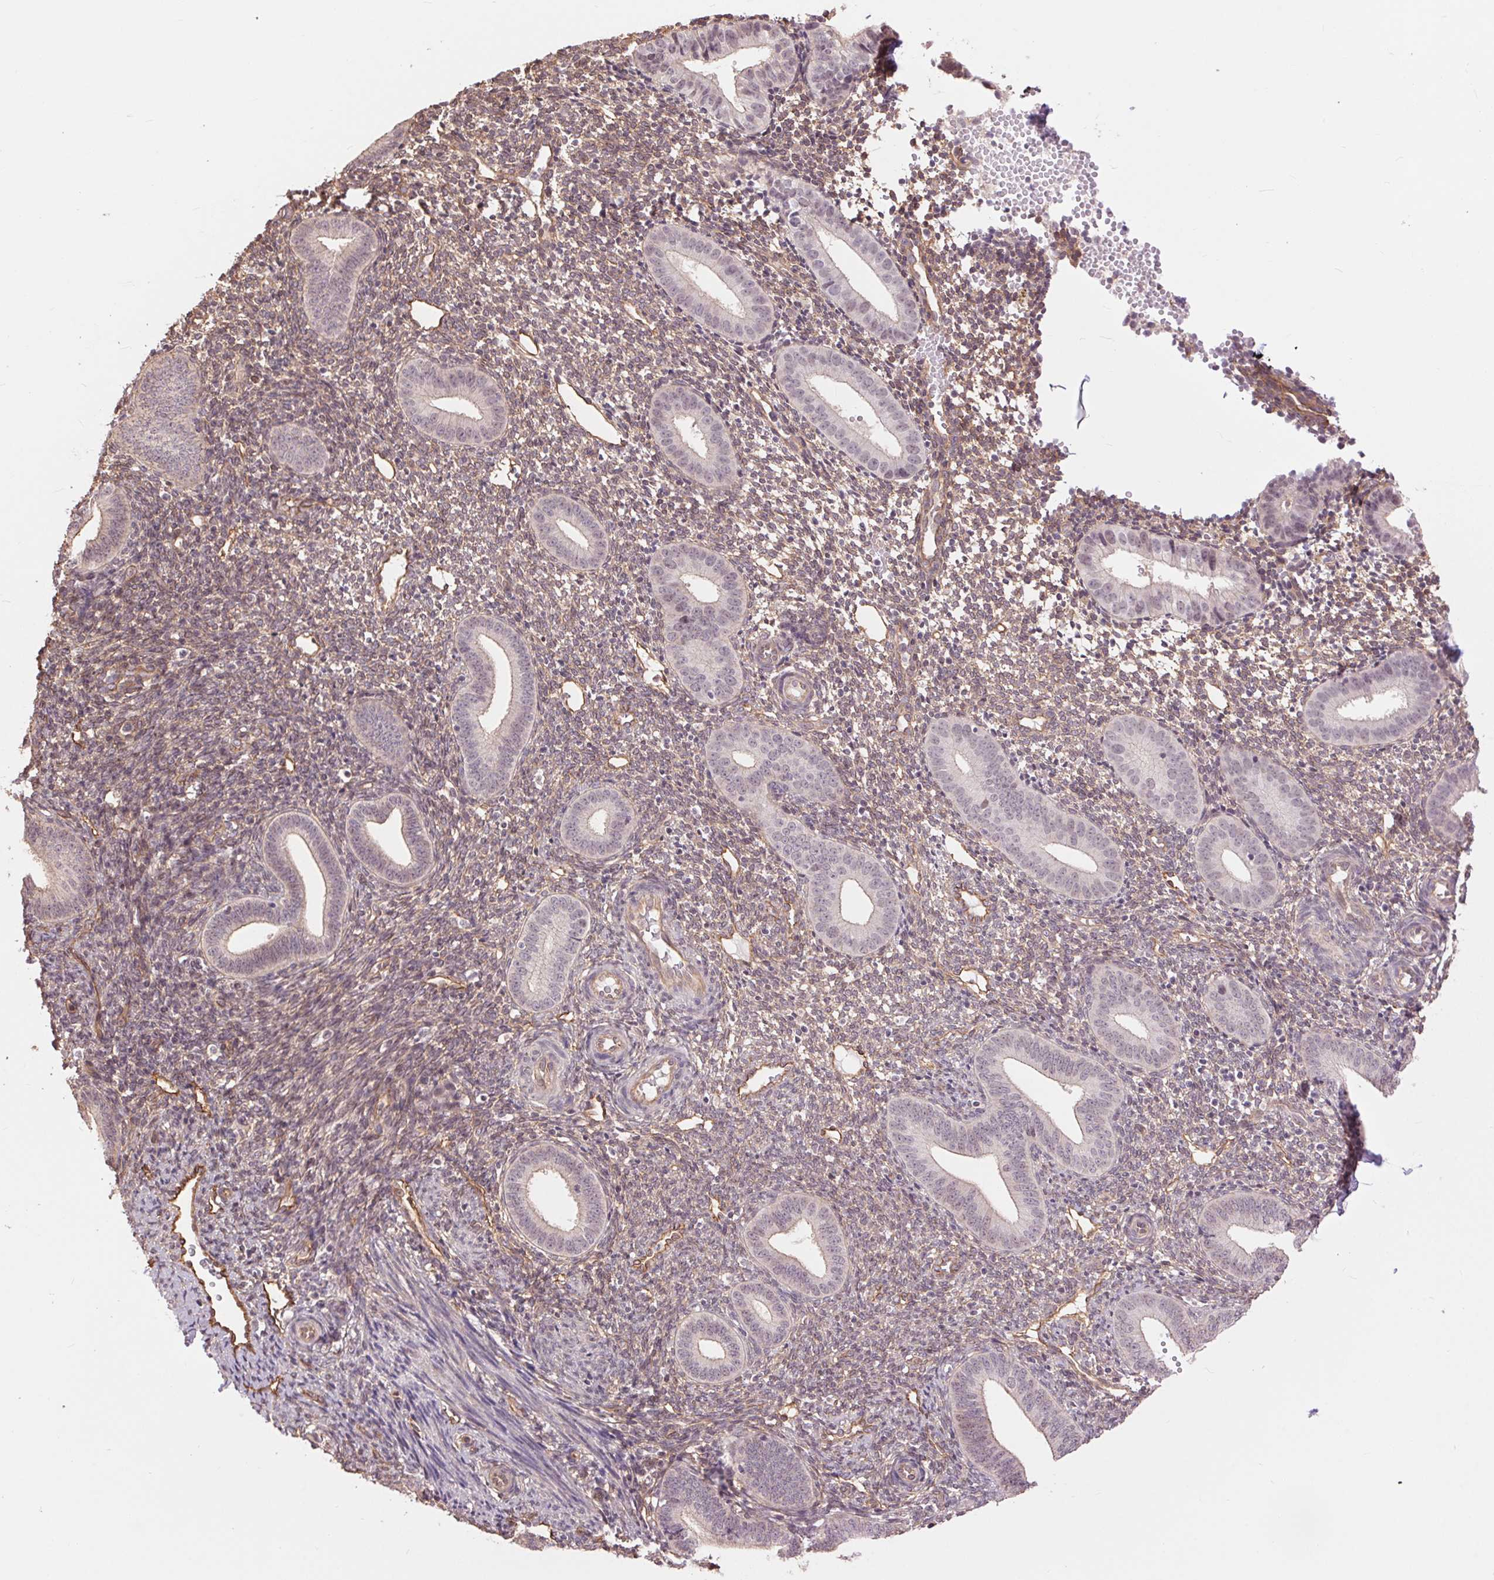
{"staining": {"intensity": "moderate", "quantity": "25%-75%", "location": "cytoplasmic/membranous"}, "tissue": "endometrium", "cell_type": "Cells in endometrial stroma", "image_type": "normal", "snomed": [{"axis": "morphology", "description": "Normal tissue, NOS"}, {"axis": "topography", "description": "Endometrium"}], "caption": "Benign endometrium was stained to show a protein in brown. There is medium levels of moderate cytoplasmic/membranous expression in about 25%-75% of cells in endometrial stroma. The protein is stained brown, and the nuclei are stained in blue (DAB IHC with brightfield microscopy, high magnification).", "gene": "PALM", "patient": {"sex": "female", "age": 40}}